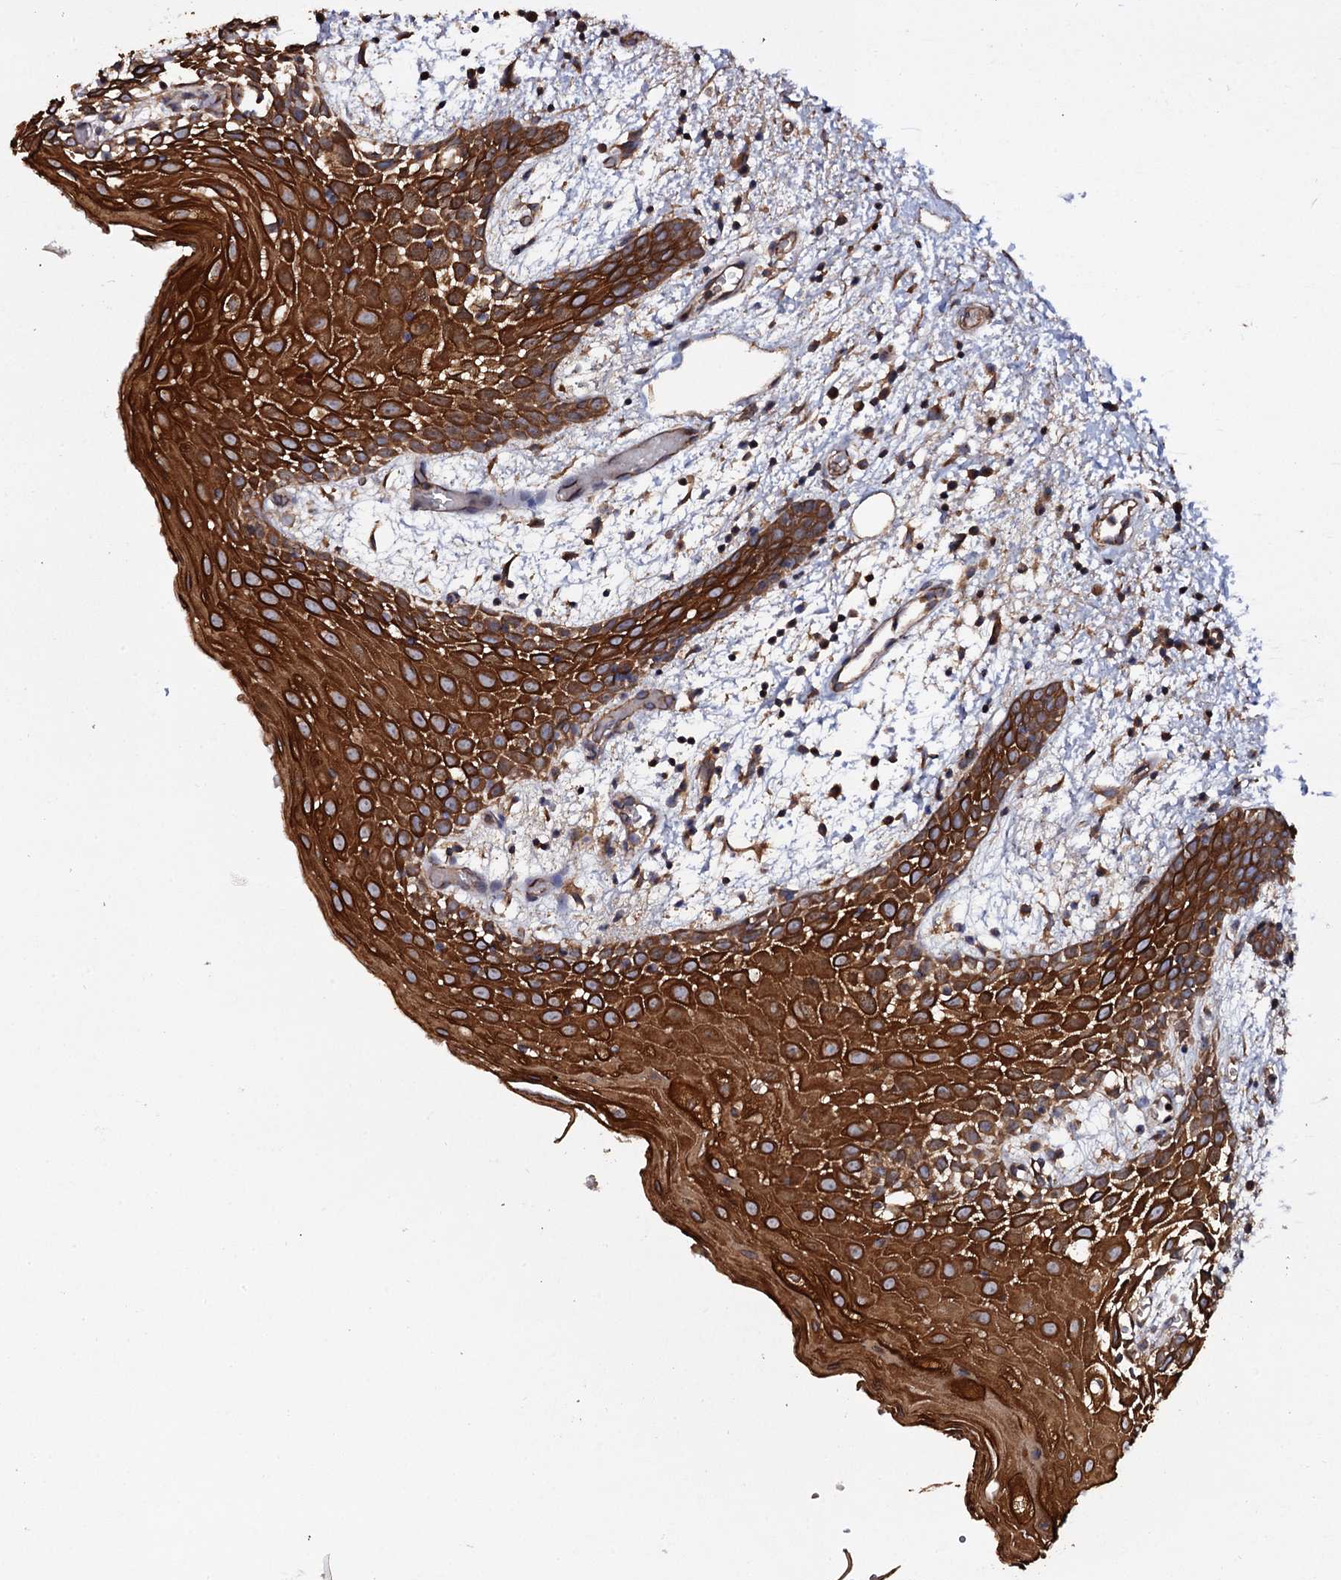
{"staining": {"intensity": "strong", "quantity": ">75%", "location": "cytoplasmic/membranous"}, "tissue": "oral mucosa", "cell_type": "Squamous epithelial cells", "image_type": "normal", "snomed": [{"axis": "morphology", "description": "Normal tissue, NOS"}, {"axis": "topography", "description": "Skeletal muscle"}, {"axis": "topography", "description": "Oral tissue"}, {"axis": "topography", "description": "Salivary gland"}, {"axis": "topography", "description": "Peripheral nerve tissue"}], "caption": "A brown stain shows strong cytoplasmic/membranous staining of a protein in squamous epithelial cells of benign oral mucosa.", "gene": "TTC23", "patient": {"sex": "male", "age": 54}}